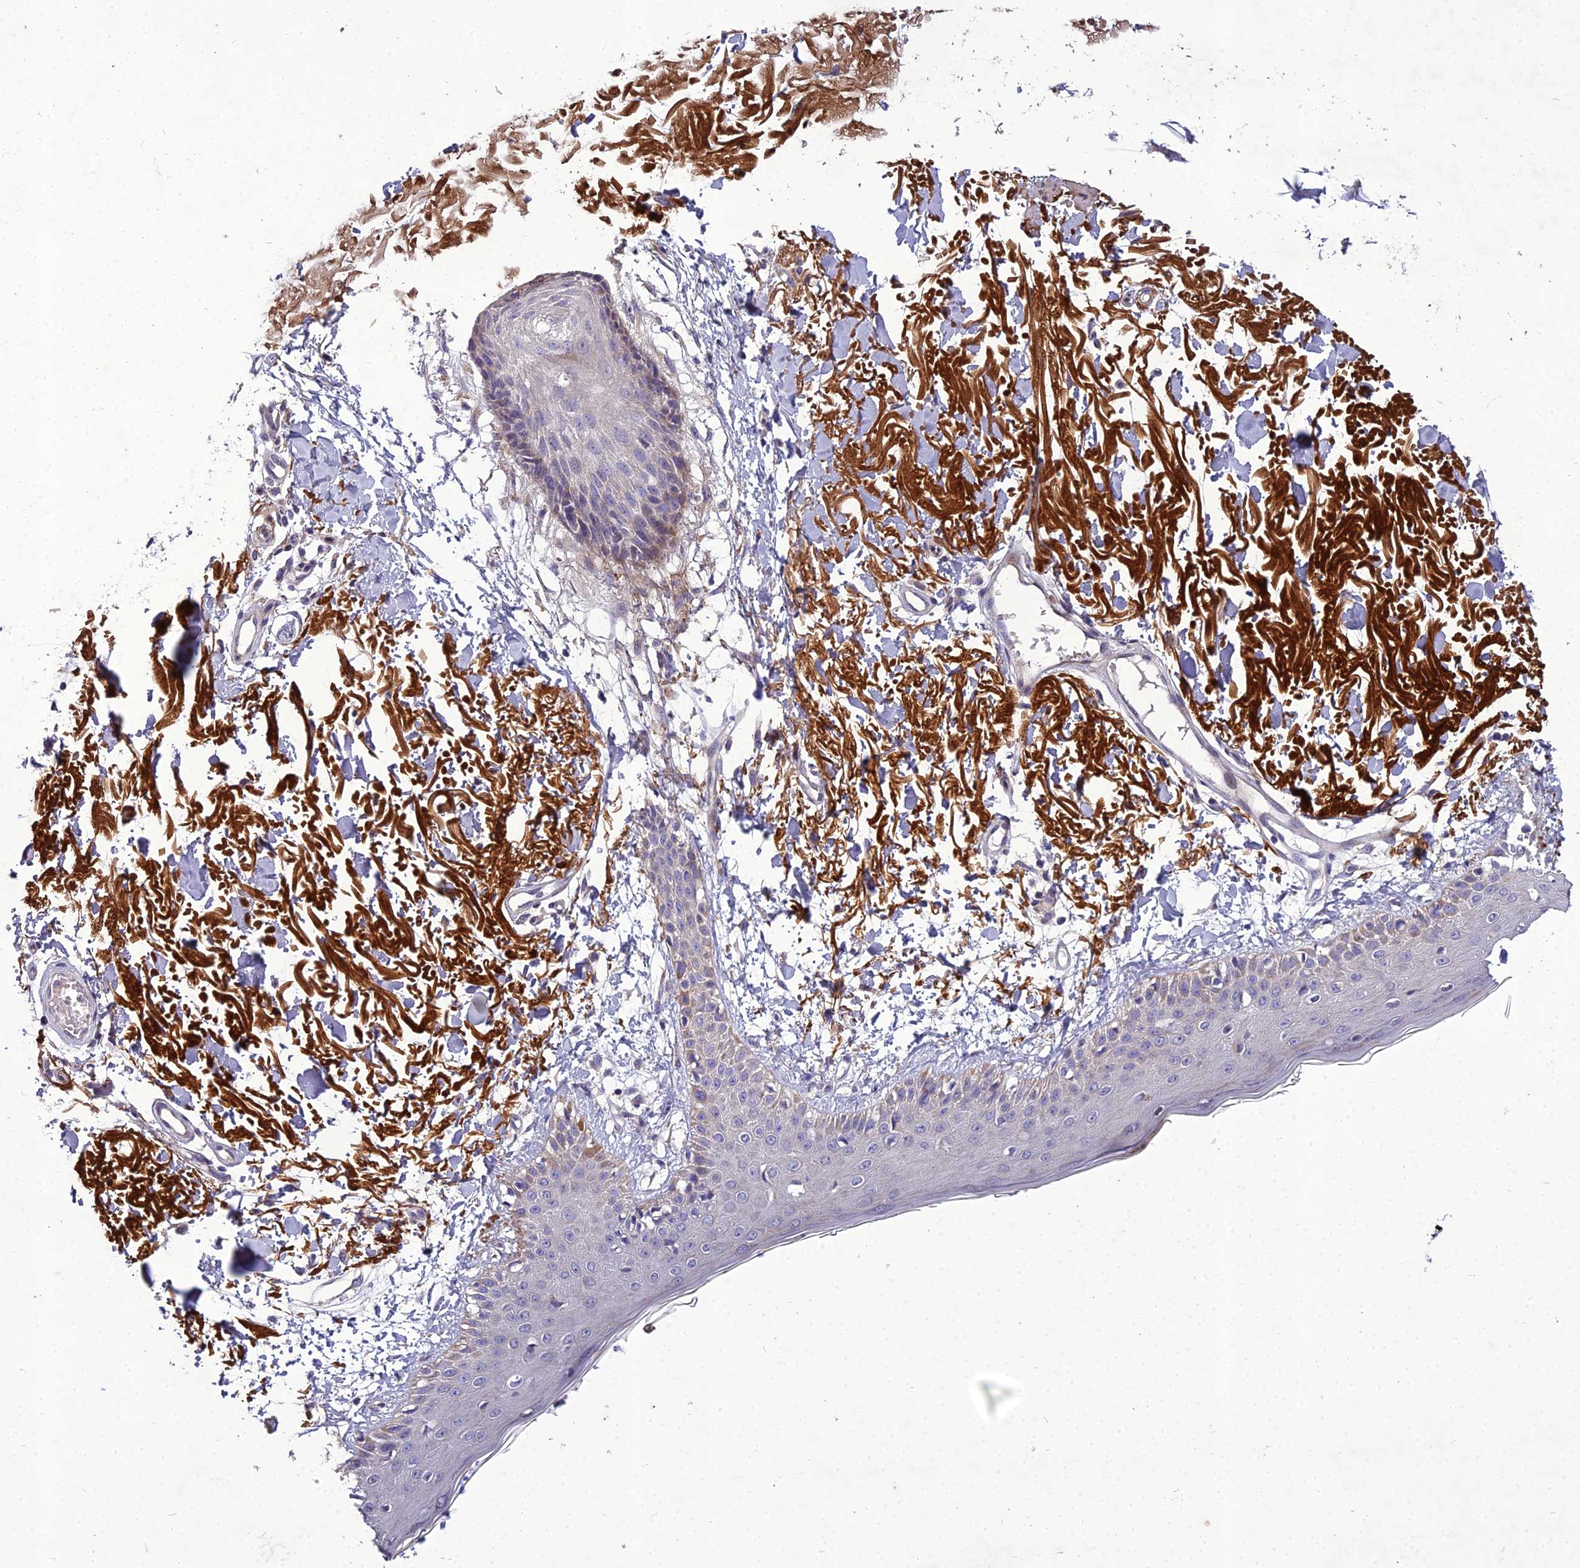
{"staining": {"intensity": "negative", "quantity": "none", "location": "none"}, "tissue": "skin", "cell_type": "Fibroblasts", "image_type": "normal", "snomed": [{"axis": "morphology", "description": "Normal tissue, NOS"}, {"axis": "morphology", "description": "Squamous cell carcinoma, NOS"}, {"axis": "topography", "description": "Skin"}, {"axis": "topography", "description": "Peripheral nerve tissue"}], "caption": "Immunohistochemical staining of benign skin exhibits no significant staining in fibroblasts. The staining was performed using DAB to visualize the protein expression in brown, while the nuclei were stained in blue with hematoxylin (Magnification: 20x).", "gene": "ADIPOR2", "patient": {"sex": "male", "age": 83}}